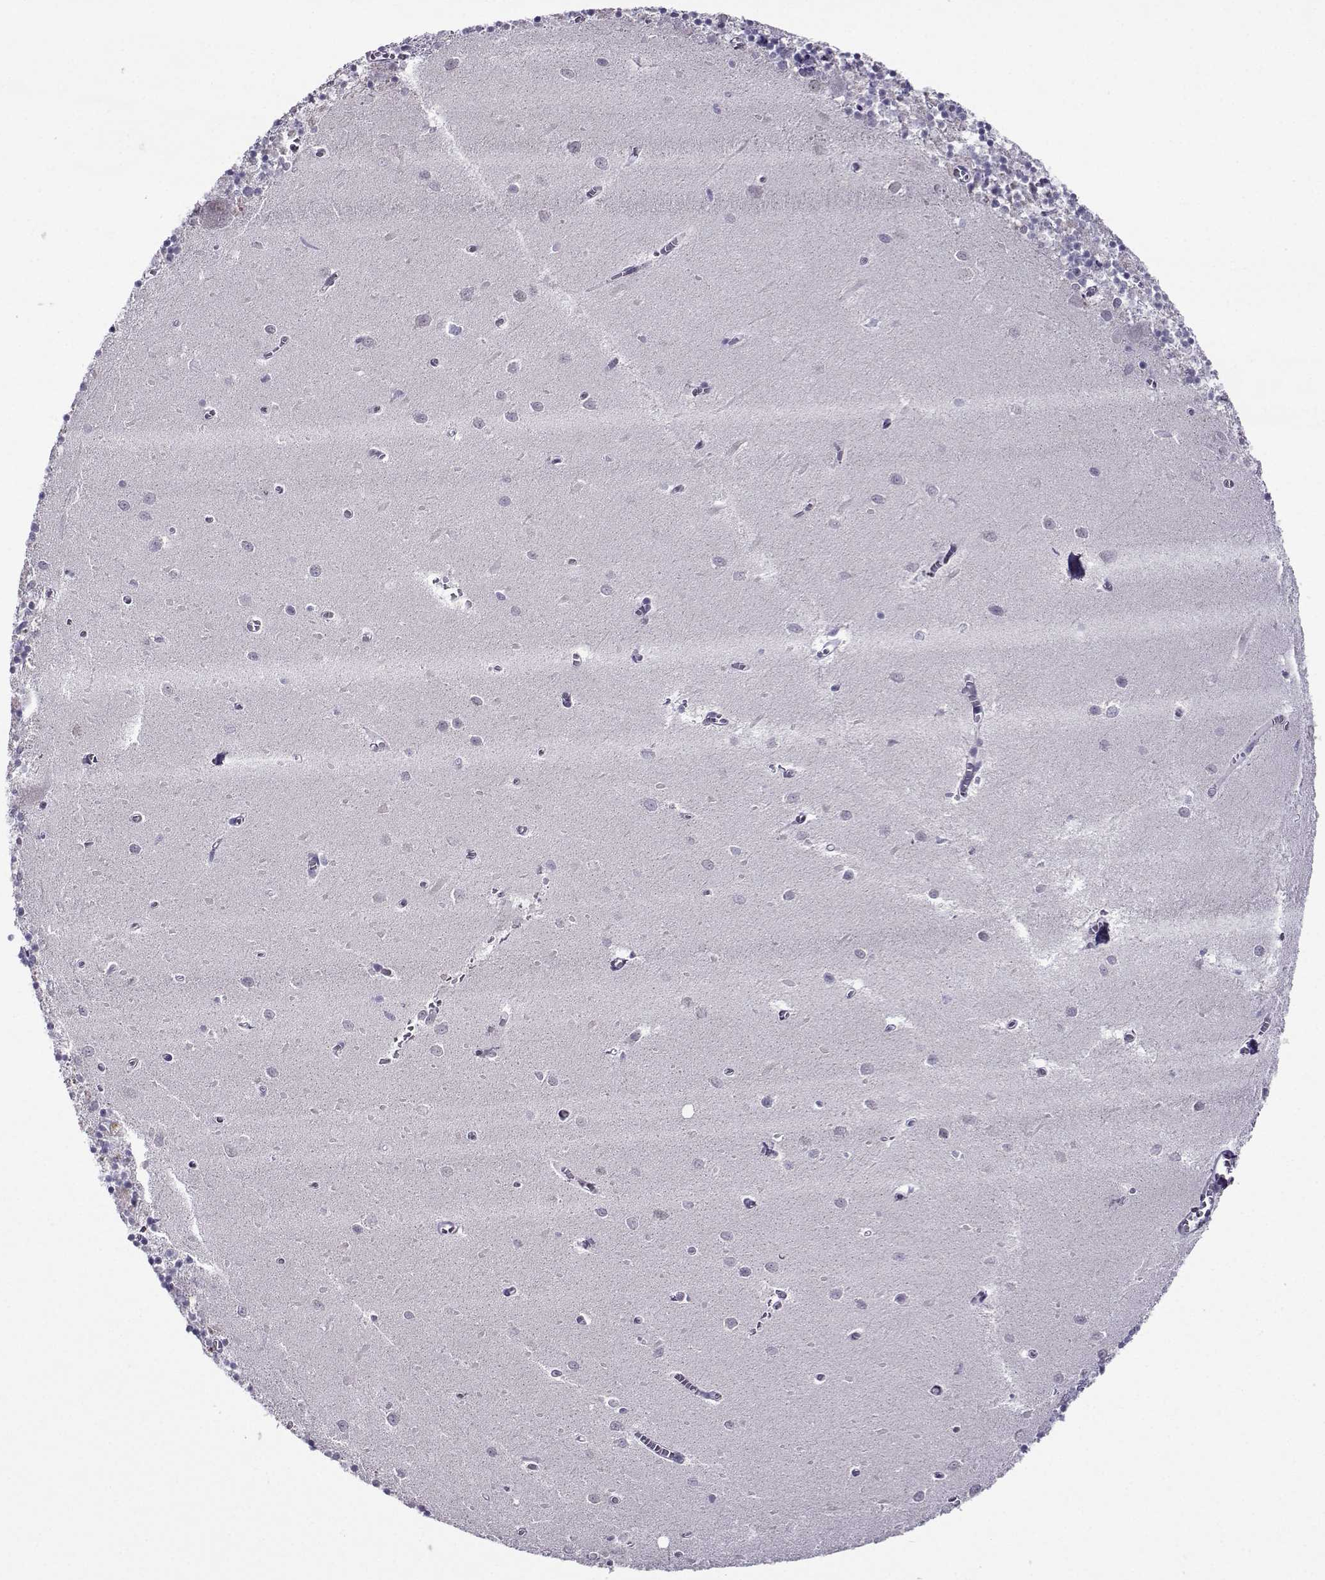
{"staining": {"intensity": "negative", "quantity": "none", "location": "none"}, "tissue": "cerebellum", "cell_type": "Cells in granular layer", "image_type": "normal", "snomed": [{"axis": "morphology", "description": "Normal tissue, NOS"}, {"axis": "topography", "description": "Cerebellum"}], "caption": "High magnification brightfield microscopy of normal cerebellum stained with DAB (3,3'-diaminobenzidine) (brown) and counterstained with hematoxylin (blue): cells in granular layer show no significant expression.", "gene": "DDX20", "patient": {"sex": "female", "age": 64}}